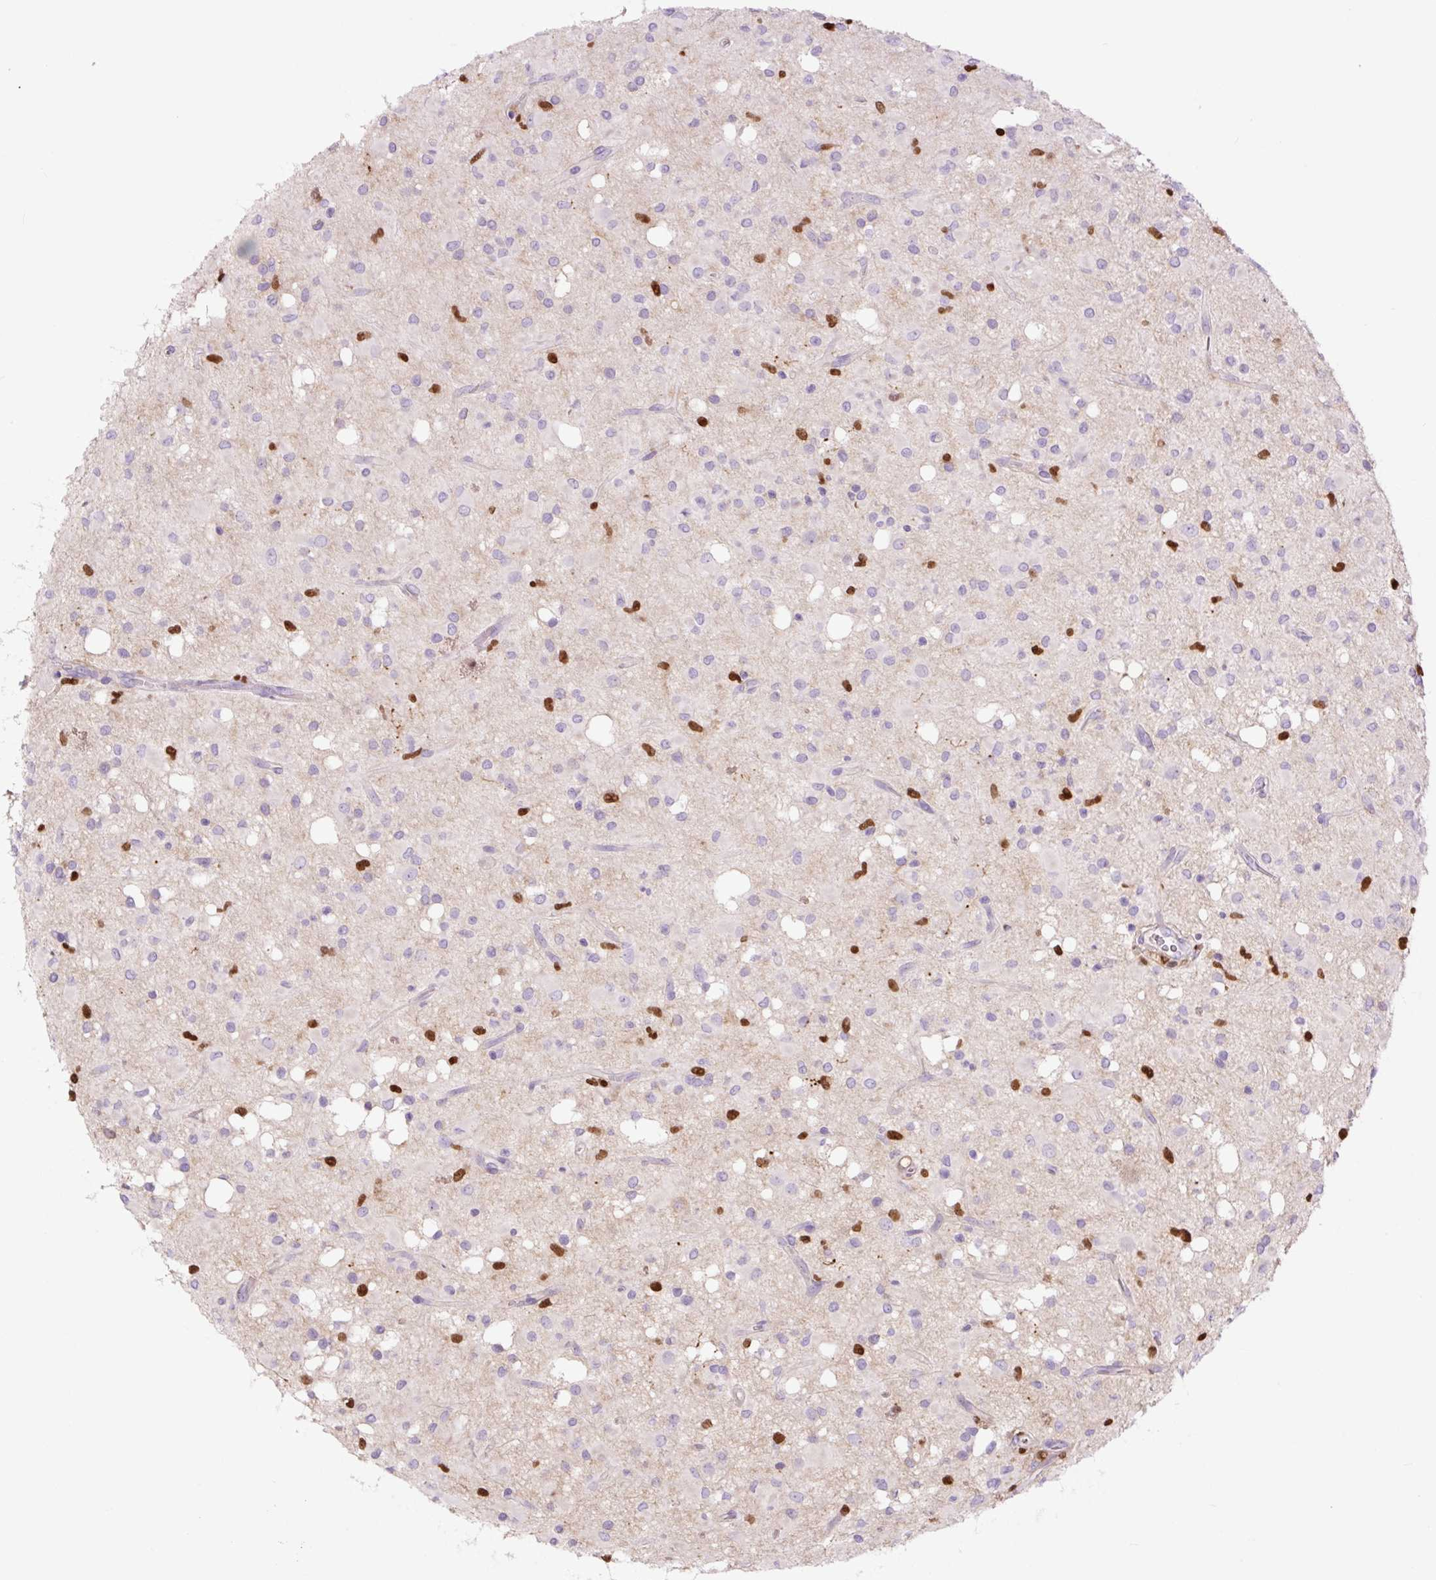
{"staining": {"intensity": "negative", "quantity": "none", "location": "none"}, "tissue": "glioma", "cell_type": "Tumor cells", "image_type": "cancer", "snomed": [{"axis": "morphology", "description": "Glioma, malignant, Low grade"}, {"axis": "topography", "description": "Brain"}], "caption": "Tumor cells show no significant expression in malignant low-grade glioma. Nuclei are stained in blue.", "gene": "SPI1", "patient": {"sex": "female", "age": 33}}